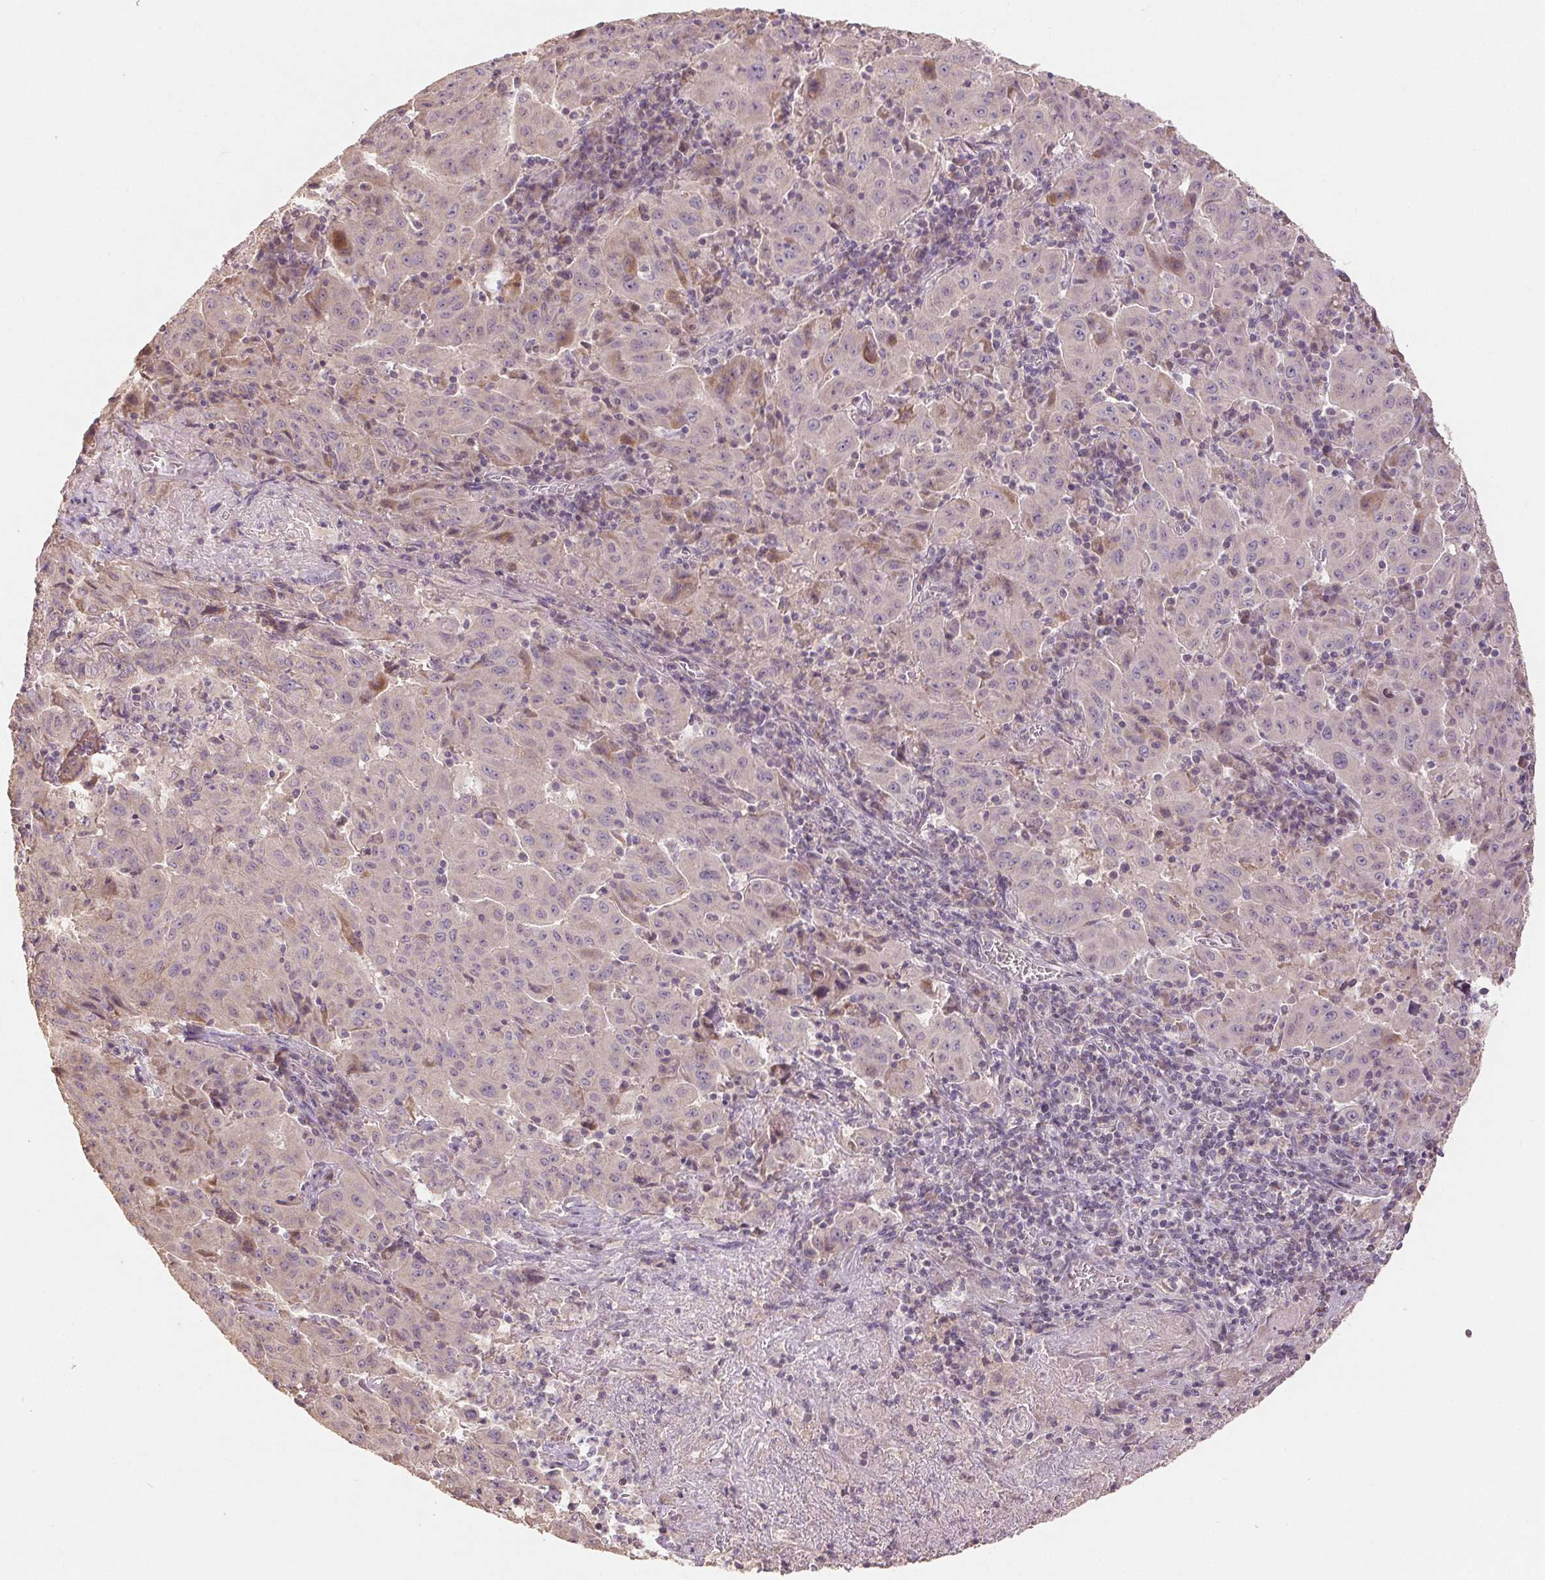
{"staining": {"intensity": "negative", "quantity": "none", "location": "none"}, "tissue": "pancreatic cancer", "cell_type": "Tumor cells", "image_type": "cancer", "snomed": [{"axis": "morphology", "description": "Adenocarcinoma, NOS"}, {"axis": "topography", "description": "Pancreas"}], "caption": "Immunohistochemistry (IHC) of human pancreatic adenocarcinoma displays no expression in tumor cells.", "gene": "COX14", "patient": {"sex": "male", "age": 63}}